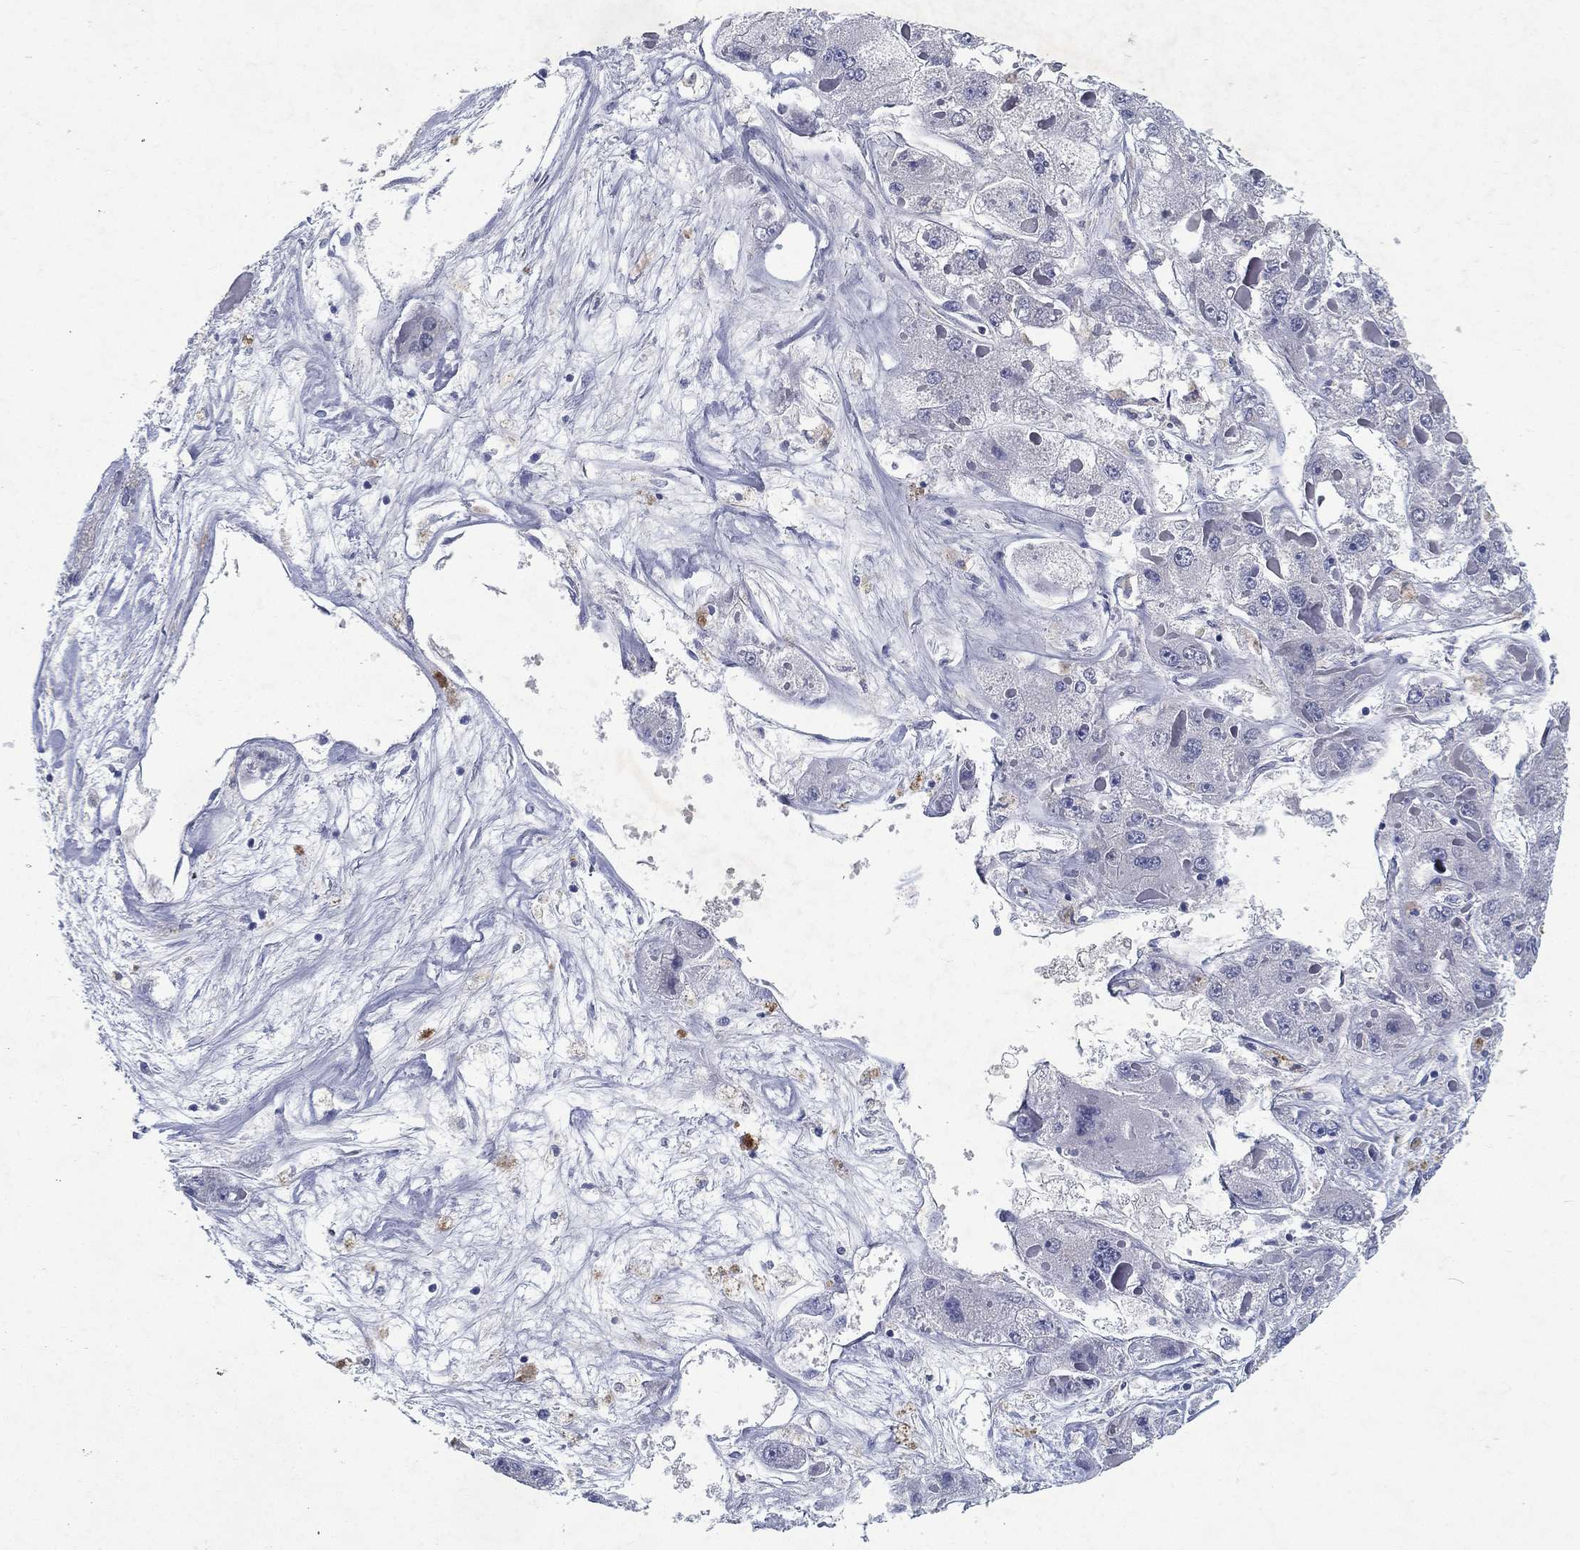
{"staining": {"intensity": "negative", "quantity": "none", "location": "none"}, "tissue": "liver cancer", "cell_type": "Tumor cells", "image_type": "cancer", "snomed": [{"axis": "morphology", "description": "Carcinoma, Hepatocellular, NOS"}, {"axis": "topography", "description": "Liver"}], "caption": "Immunohistochemistry (IHC) micrograph of human liver cancer (hepatocellular carcinoma) stained for a protein (brown), which displays no positivity in tumor cells.", "gene": "RGS13", "patient": {"sex": "female", "age": 73}}